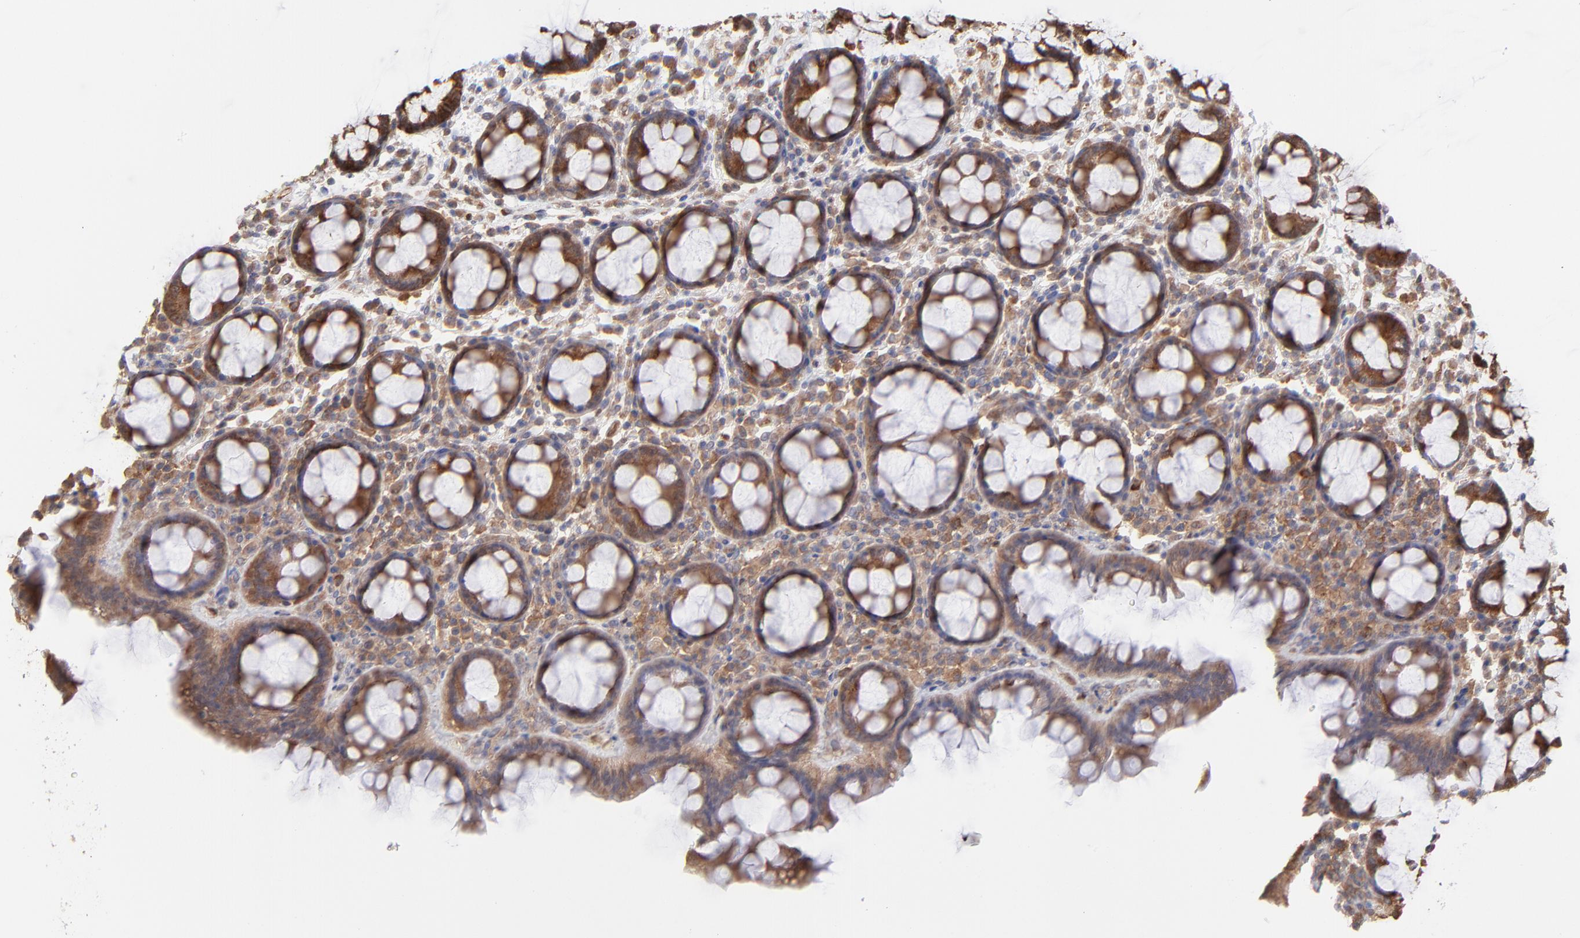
{"staining": {"intensity": "moderate", "quantity": "25%-75%", "location": "cytoplasmic/membranous"}, "tissue": "rectum", "cell_type": "Glandular cells", "image_type": "normal", "snomed": [{"axis": "morphology", "description": "Normal tissue, NOS"}, {"axis": "topography", "description": "Rectum"}], "caption": "Immunohistochemistry histopathology image of unremarkable rectum: rectum stained using IHC displays medium levels of moderate protein expression localized specifically in the cytoplasmic/membranous of glandular cells, appearing as a cytoplasmic/membranous brown color.", "gene": "GART", "patient": {"sex": "male", "age": 92}}